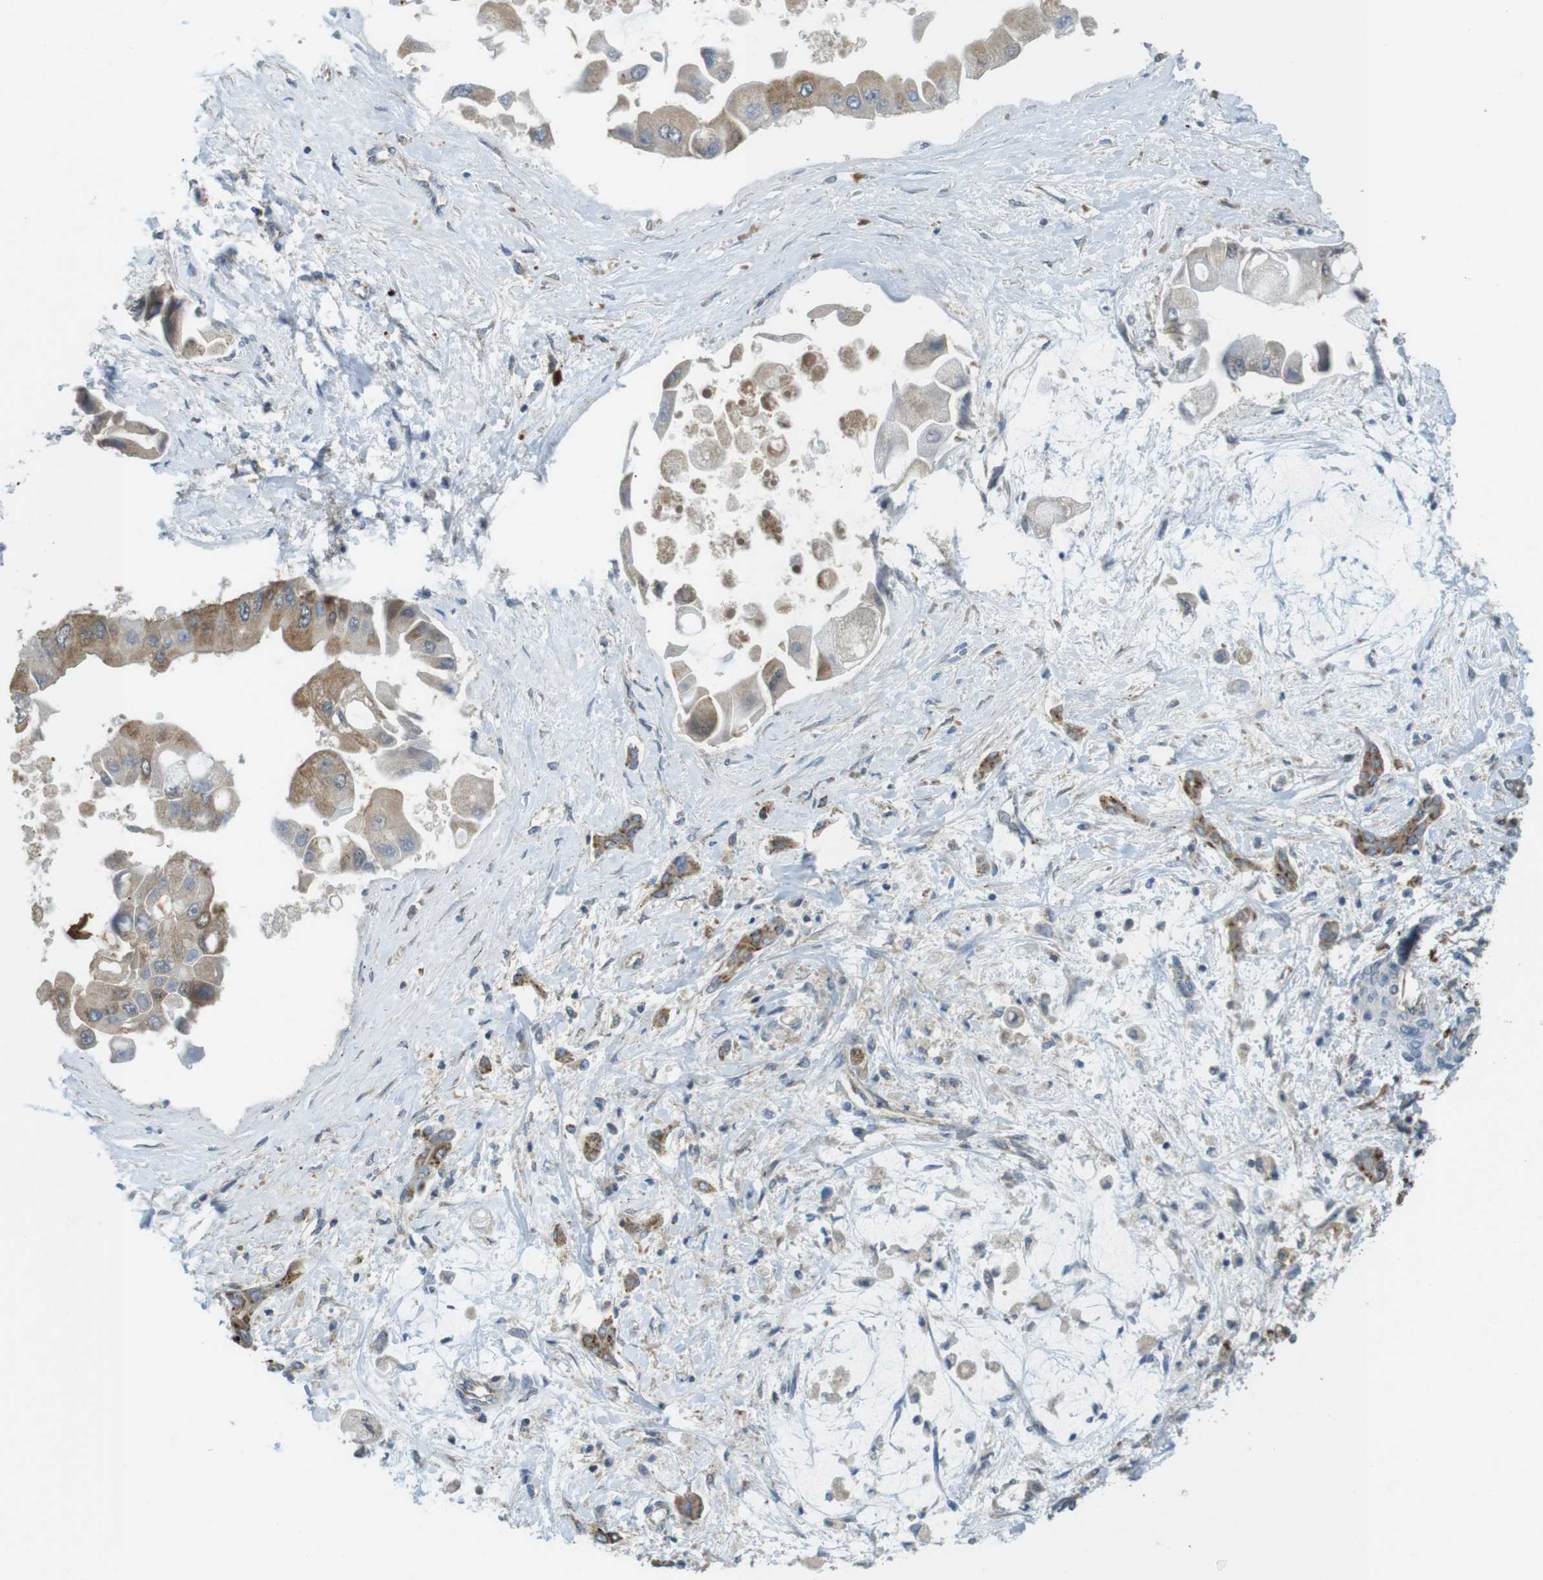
{"staining": {"intensity": "moderate", "quantity": ">75%", "location": "cytoplasmic/membranous"}, "tissue": "liver cancer", "cell_type": "Tumor cells", "image_type": "cancer", "snomed": [{"axis": "morphology", "description": "Cholangiocarcinoma"}, {"axis": "topography", "description": "Liver"}], "caption": "IHC photomicrograph of human liver cancer (cholangiocarcinoma) stained for a protein (brown), which exhibits medium levels of moderate cytoplasmic/membranous expression in about >75% of tumor cells.", "gene": "BRI3BP", "patient": {"sex": "male", "age": 50}}